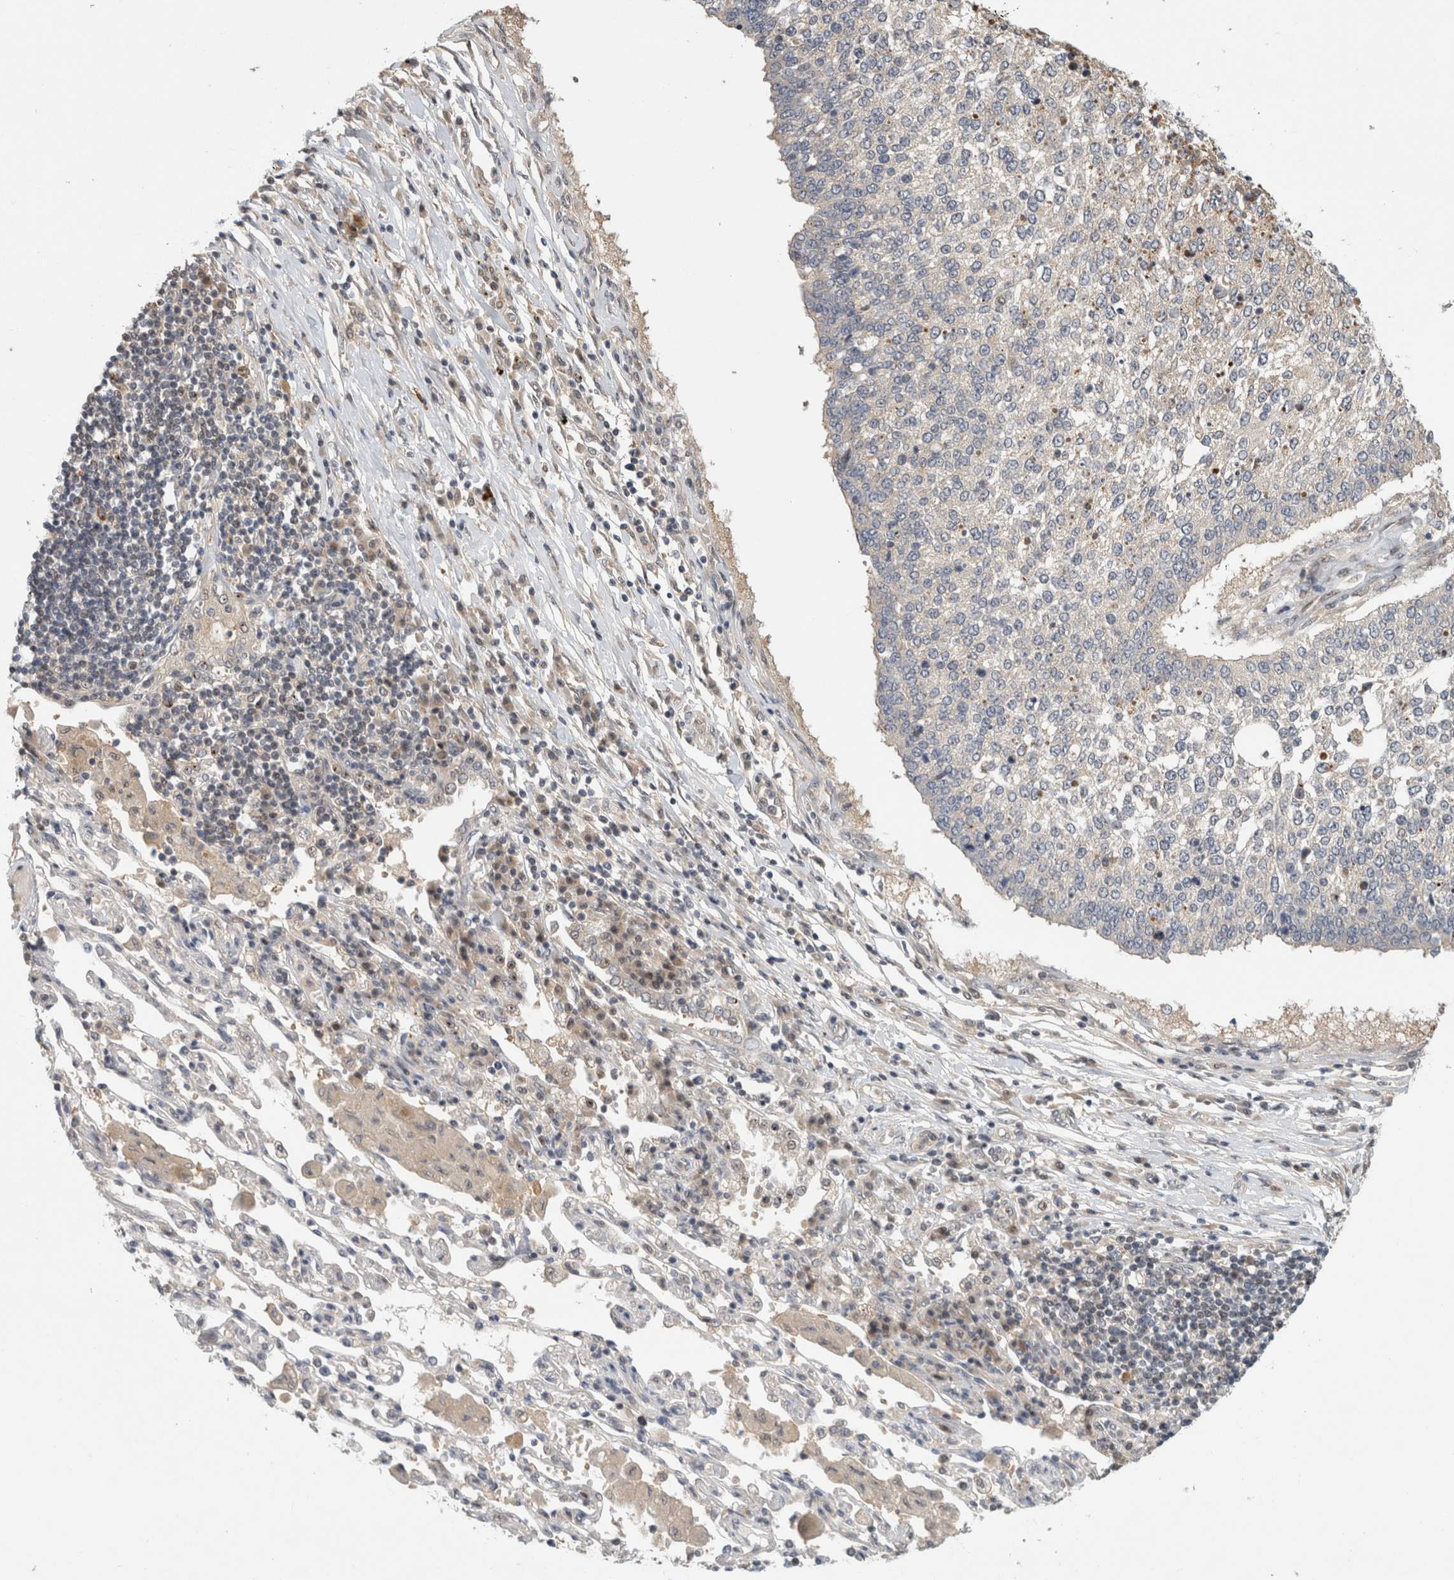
{"staining": {"intensity": "negative", "quantity": "none", "location": "none"}, "tissue": "lung cancer", "cell_type": "Tumor cells", "image_type": "cancer", "snomed": [{"axis": "morphology", "description": "Normal tissue, NOS"}, {"axis": "morphology", "description": "Squamous cell carcinoma, NOS"}, {"axis": "topography", "description": "Cartilage tissue"}, {"axis": "topography", "description": "Bronchus"}, {"axis": "topography", "description": "Lung"}, {"axis": "topography", "description": "Peripheral nerve tissue"}], "caption": "Photomicrograph shows no protein positivity in tumor cells of lung squamous cell carcinoma tissue.", "gene": "PIGP", "patient": {"sex": "female", "age": 49}}